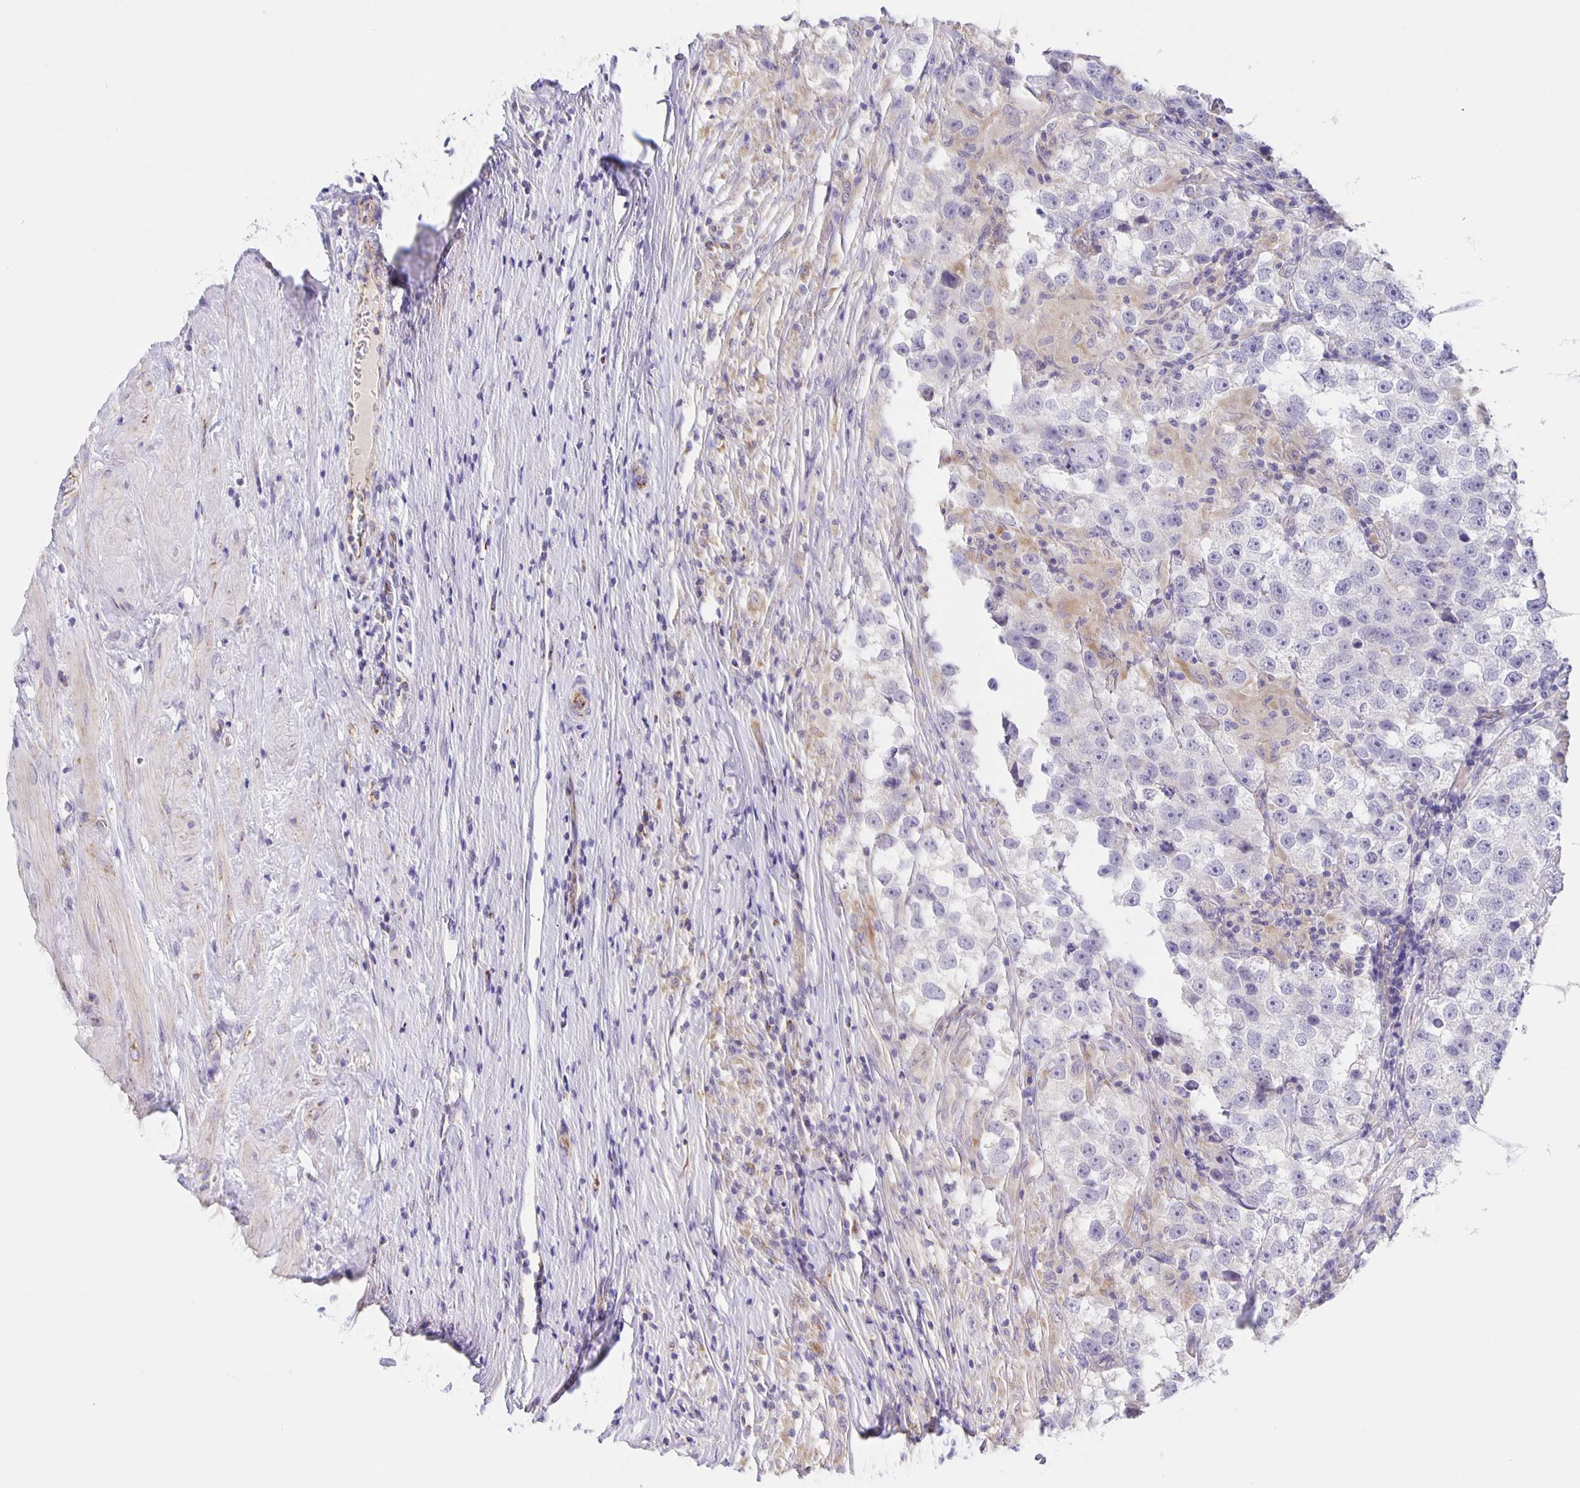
{"staining": {"intensity": "negative", "quantity": "none", "location": "none"}, "tissue": "testis cancer", "cell_type": "Tumor cells", "image_type": "cancer", "snomed": [{"axis": "morphology", "description": "Seminoma, NOS"}, {"axis": "topography", "description": "Testis"}], "caption": "Immunohistochemistry (IHC) micrograph of human testis cancer (seminoma) stained for a protein (brown), which exhibits no expression in tumor cells.", "gene": "JMJD4", "patient": {"sex": "male", "age": 46}}